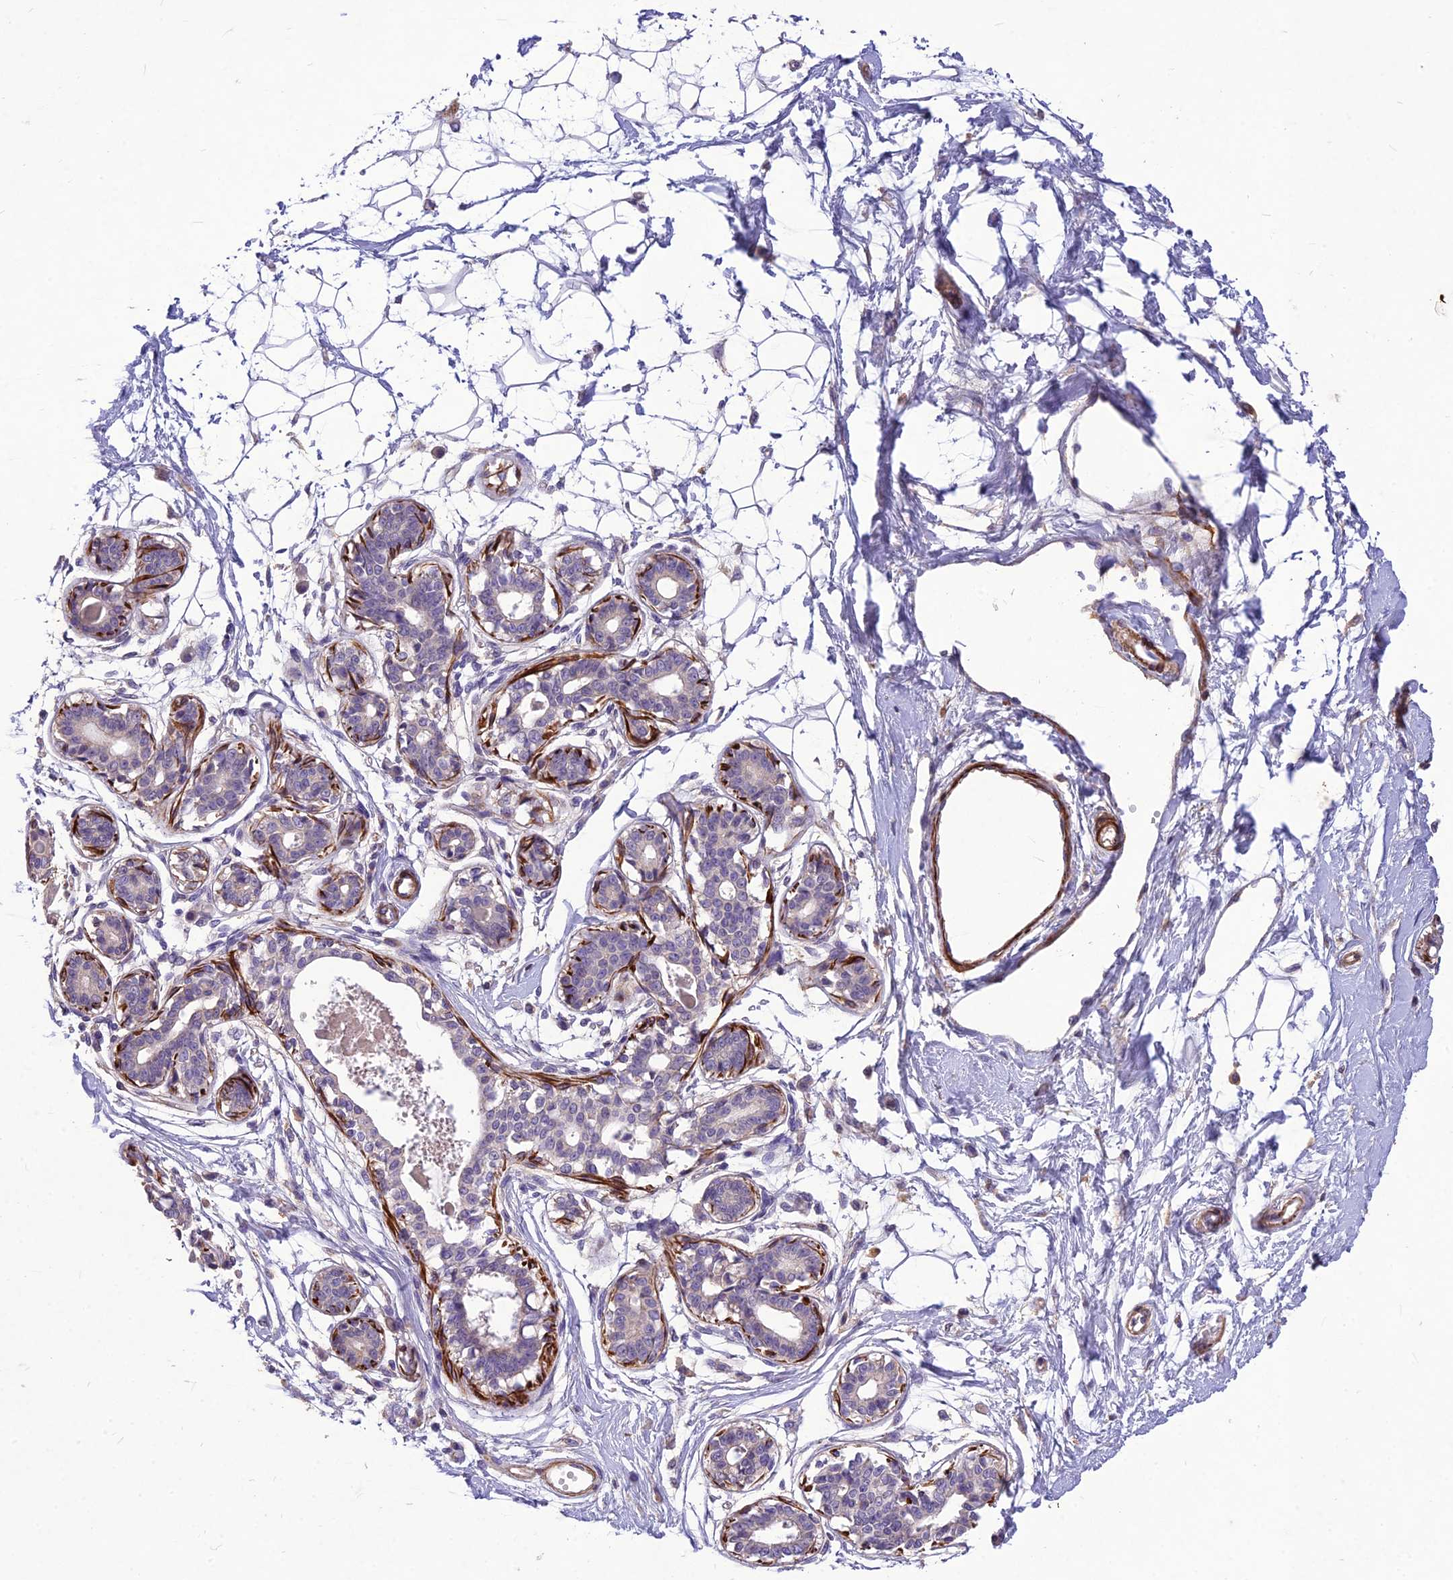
{"staining": {"intensity": "negative", "quantity": "none", "location": "none"}, "tissue": "breast", "cell_type": "Adipocytes", "image_type": "normal", "snomed": [{"axis": "morphology", "description": "Normal tissue, NOS"}, {"axis": "topography", "description": "Breast"}], "caption": "IHC micrograph of normal breast: human breast stained with DAB exhibits no significant protein staining in adipocytes.", "gene": "CLUH", "patient": {"sex": "female", "age": 45}}